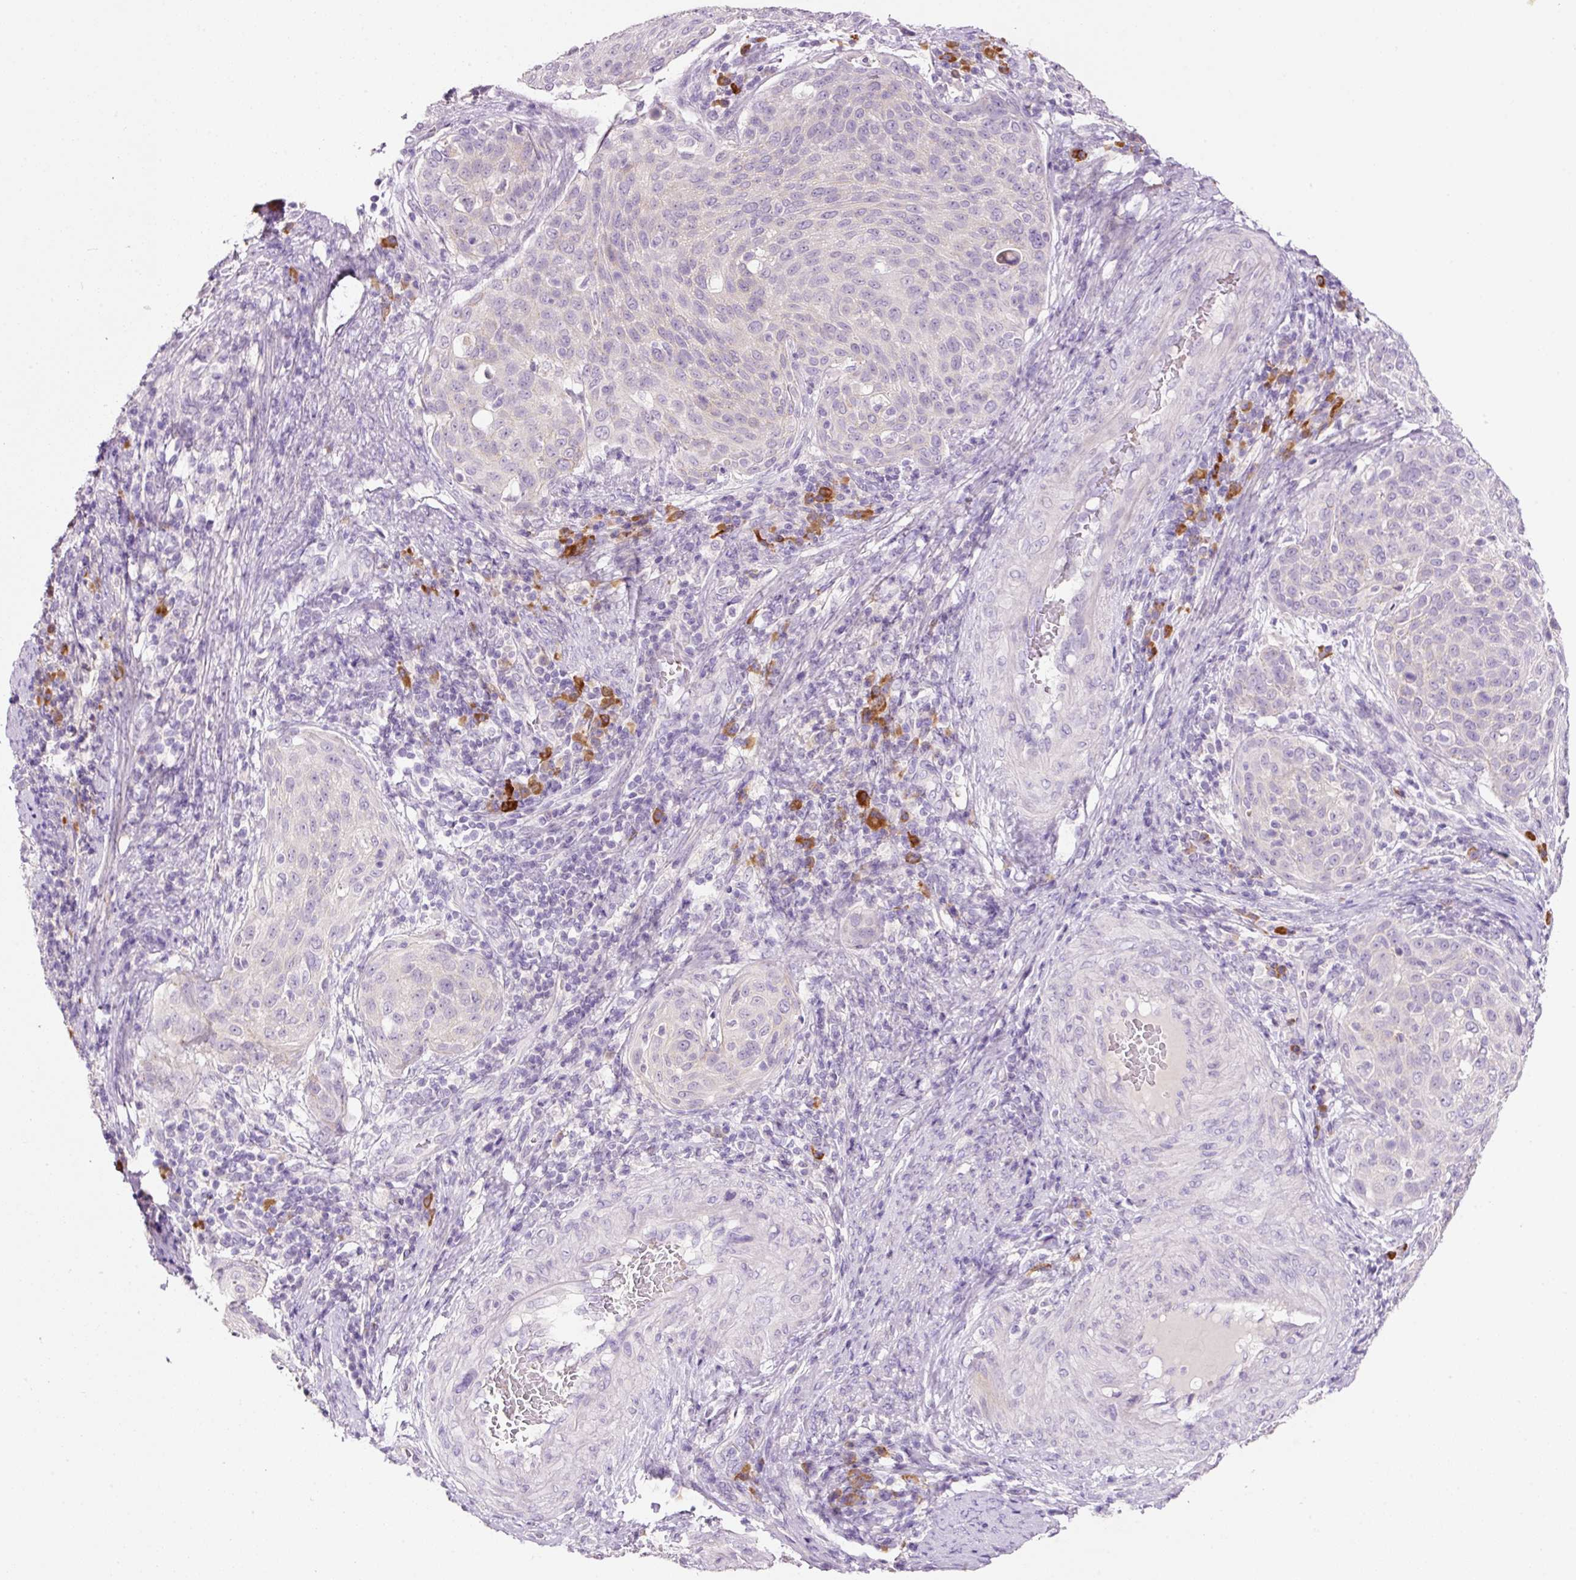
{"staining": {"intensity": "negative", "quantity": "none", "location": "none"}, "tissue": "cervical cancer", "cell_type": "Tumor cells", "image_type": "cancer", "snomed": [{"axis": "morphology", "description": "Squamous cell carcinoma, NOS"}, {"axis": "topography", "description": "Cervix"}], "caption": "Immunohistochemistry histopathology image of human cervical squamous cell carcinoma stained for a protein (brown), which exhibits no positivity in tumor cells.", "gene": "TENT5C", "patient": {"sex": "female", "age": 31}}